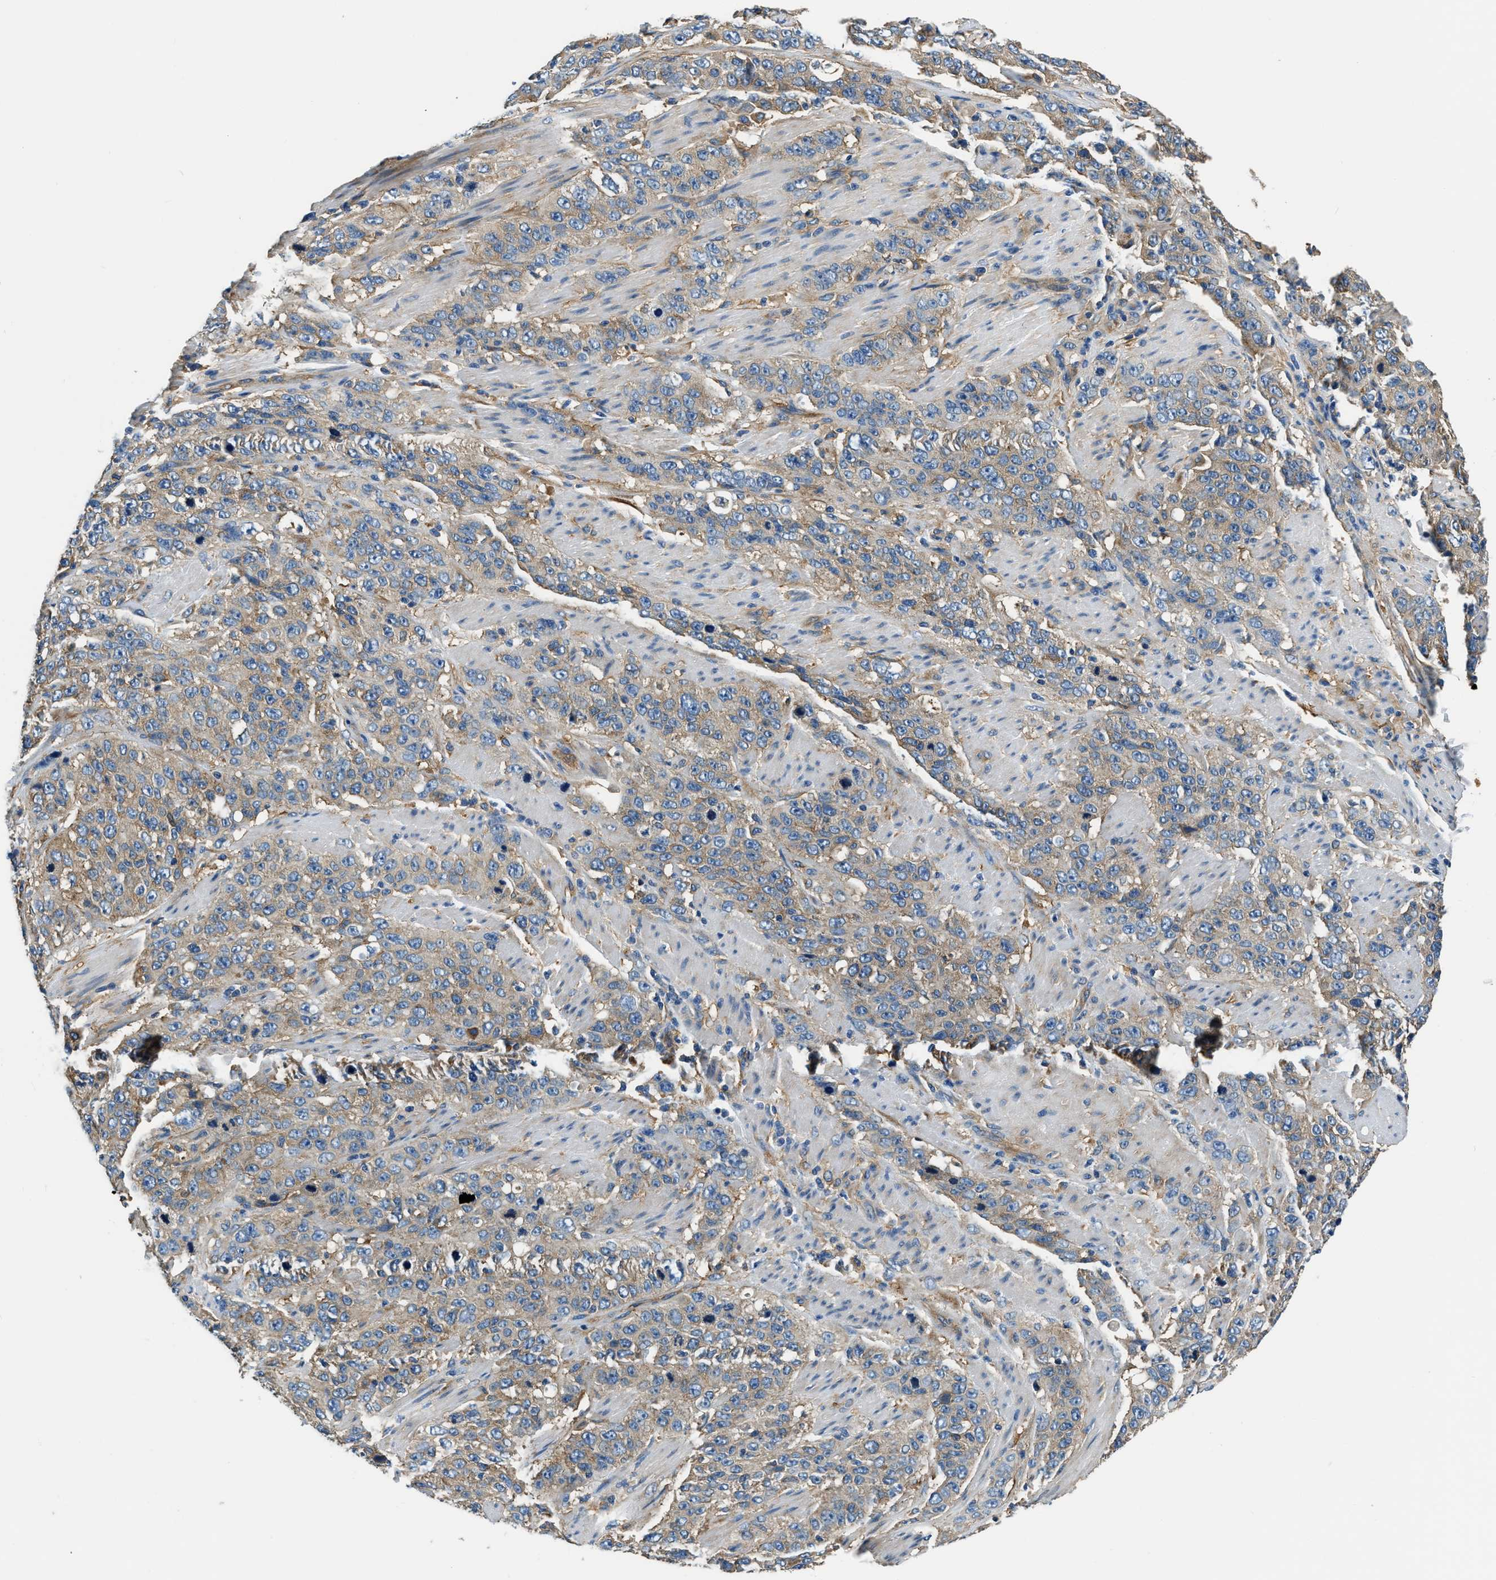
{"staining": {"intensity": "weak", "quantity": "25%-75%", "location": "cytoplasmic/membranous"}, "tissue": "stomach cancer", "cell_type": "Tumor cells", "image_type": "cancer", "snomed": [{"axis": "morphology", "description": "Adenocarcinoma, NOS"}, {"axis": "topography", "description": "Stomach"}], "caption": "Stomach adenocarcinoma stained with a protein marker exhibits weak staining in tumor cells.", "gene": "EEA1", "patient": {"sex": "male", "age": 48}}